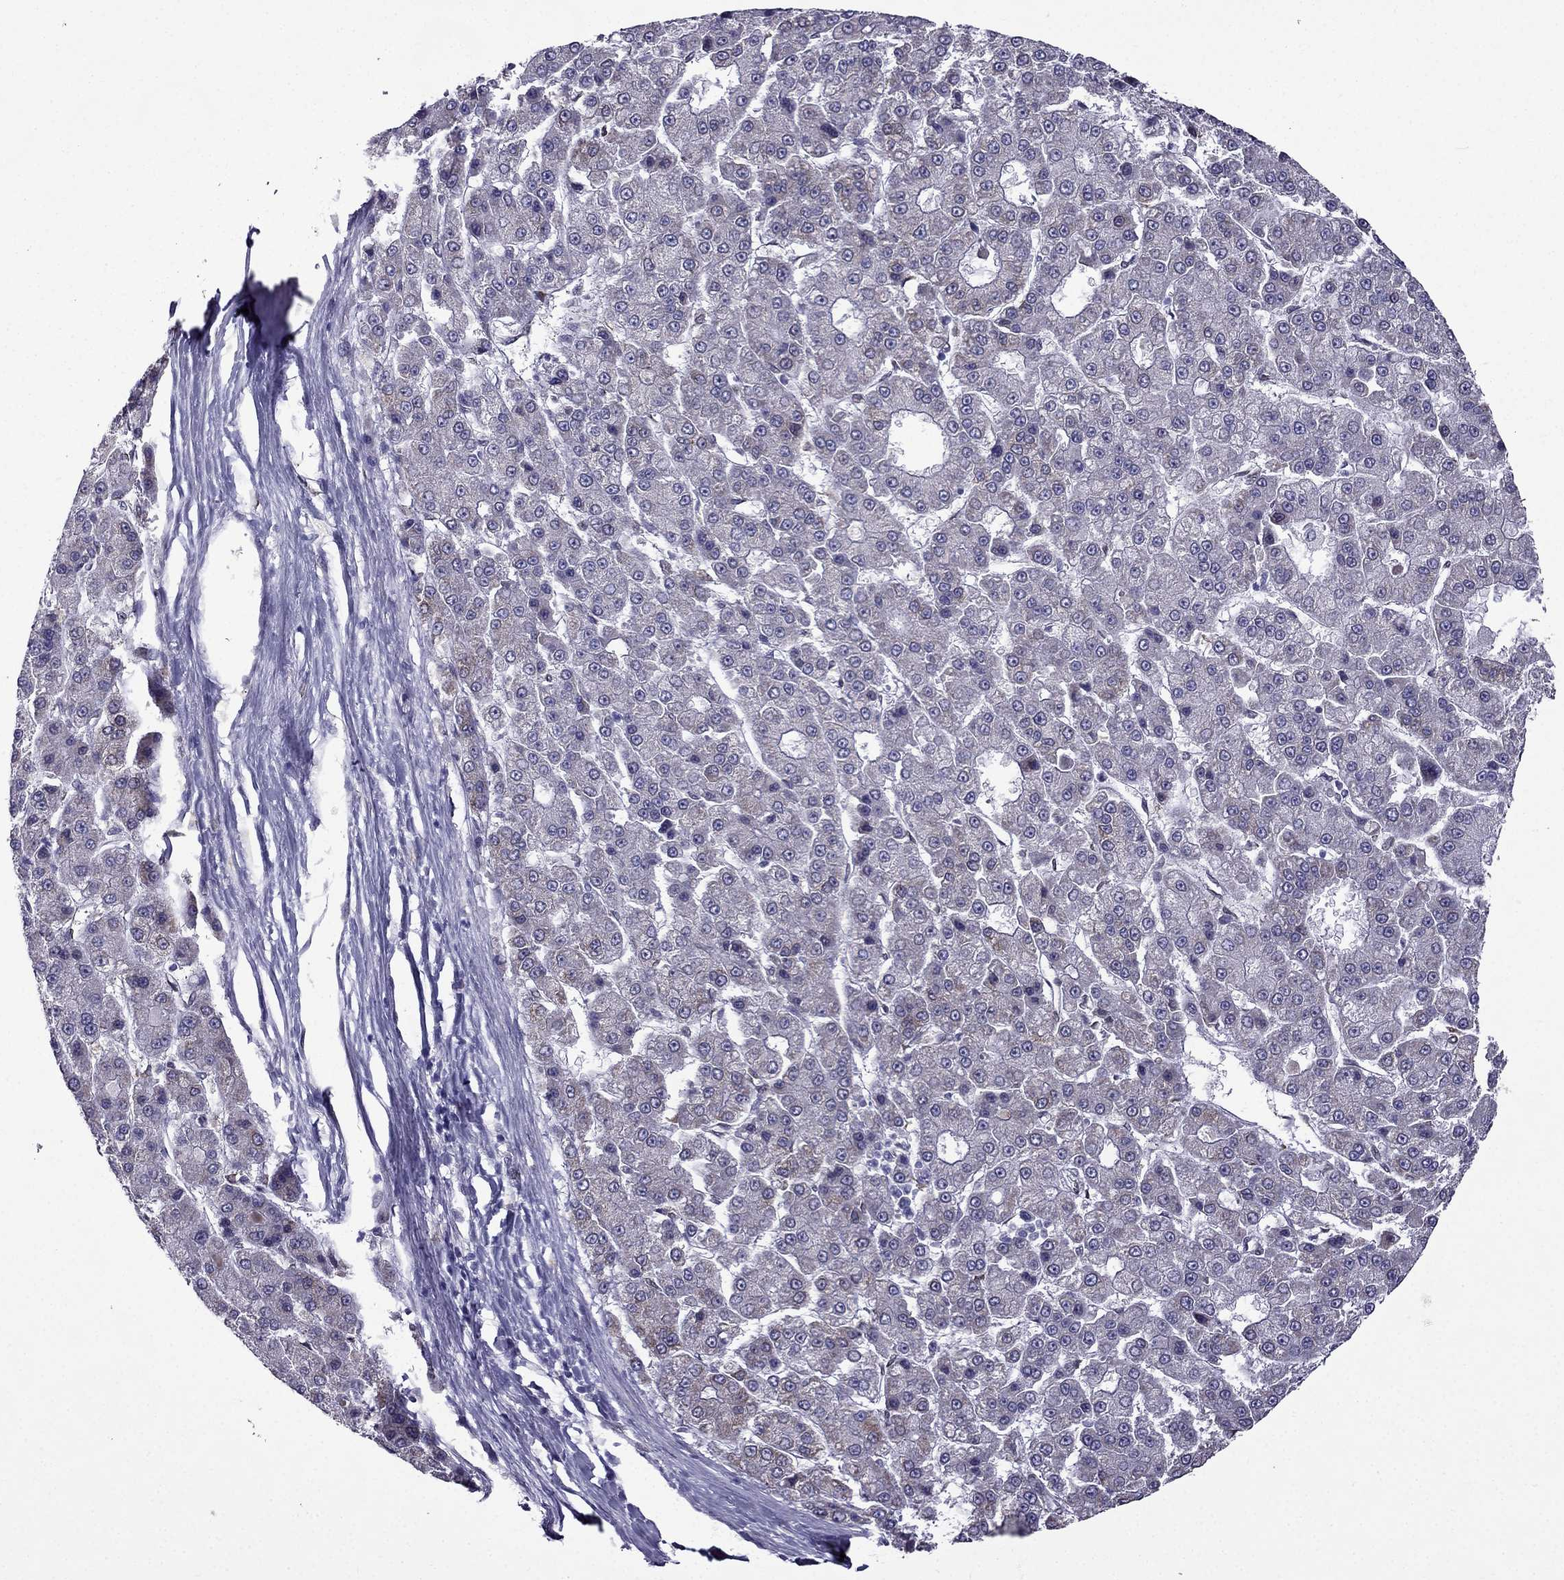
{"staining": {"intensity": "negative", "quantity": "none", "location": "none"}, "tissue": "liver cancer", "cell_type": "Tumor cells", "image_type": "cancer", "snomed": [{"axis": "morphology", "description": "Carcinoma, Hepatocellular, NOS"}, {"axis": "topography", "description": "Liver"}], "caption": "Tumor cells are negative for protein expression in human liver cancer.", "gene": "IKBIP", "patient": {"sex": "male", "age": 70}}